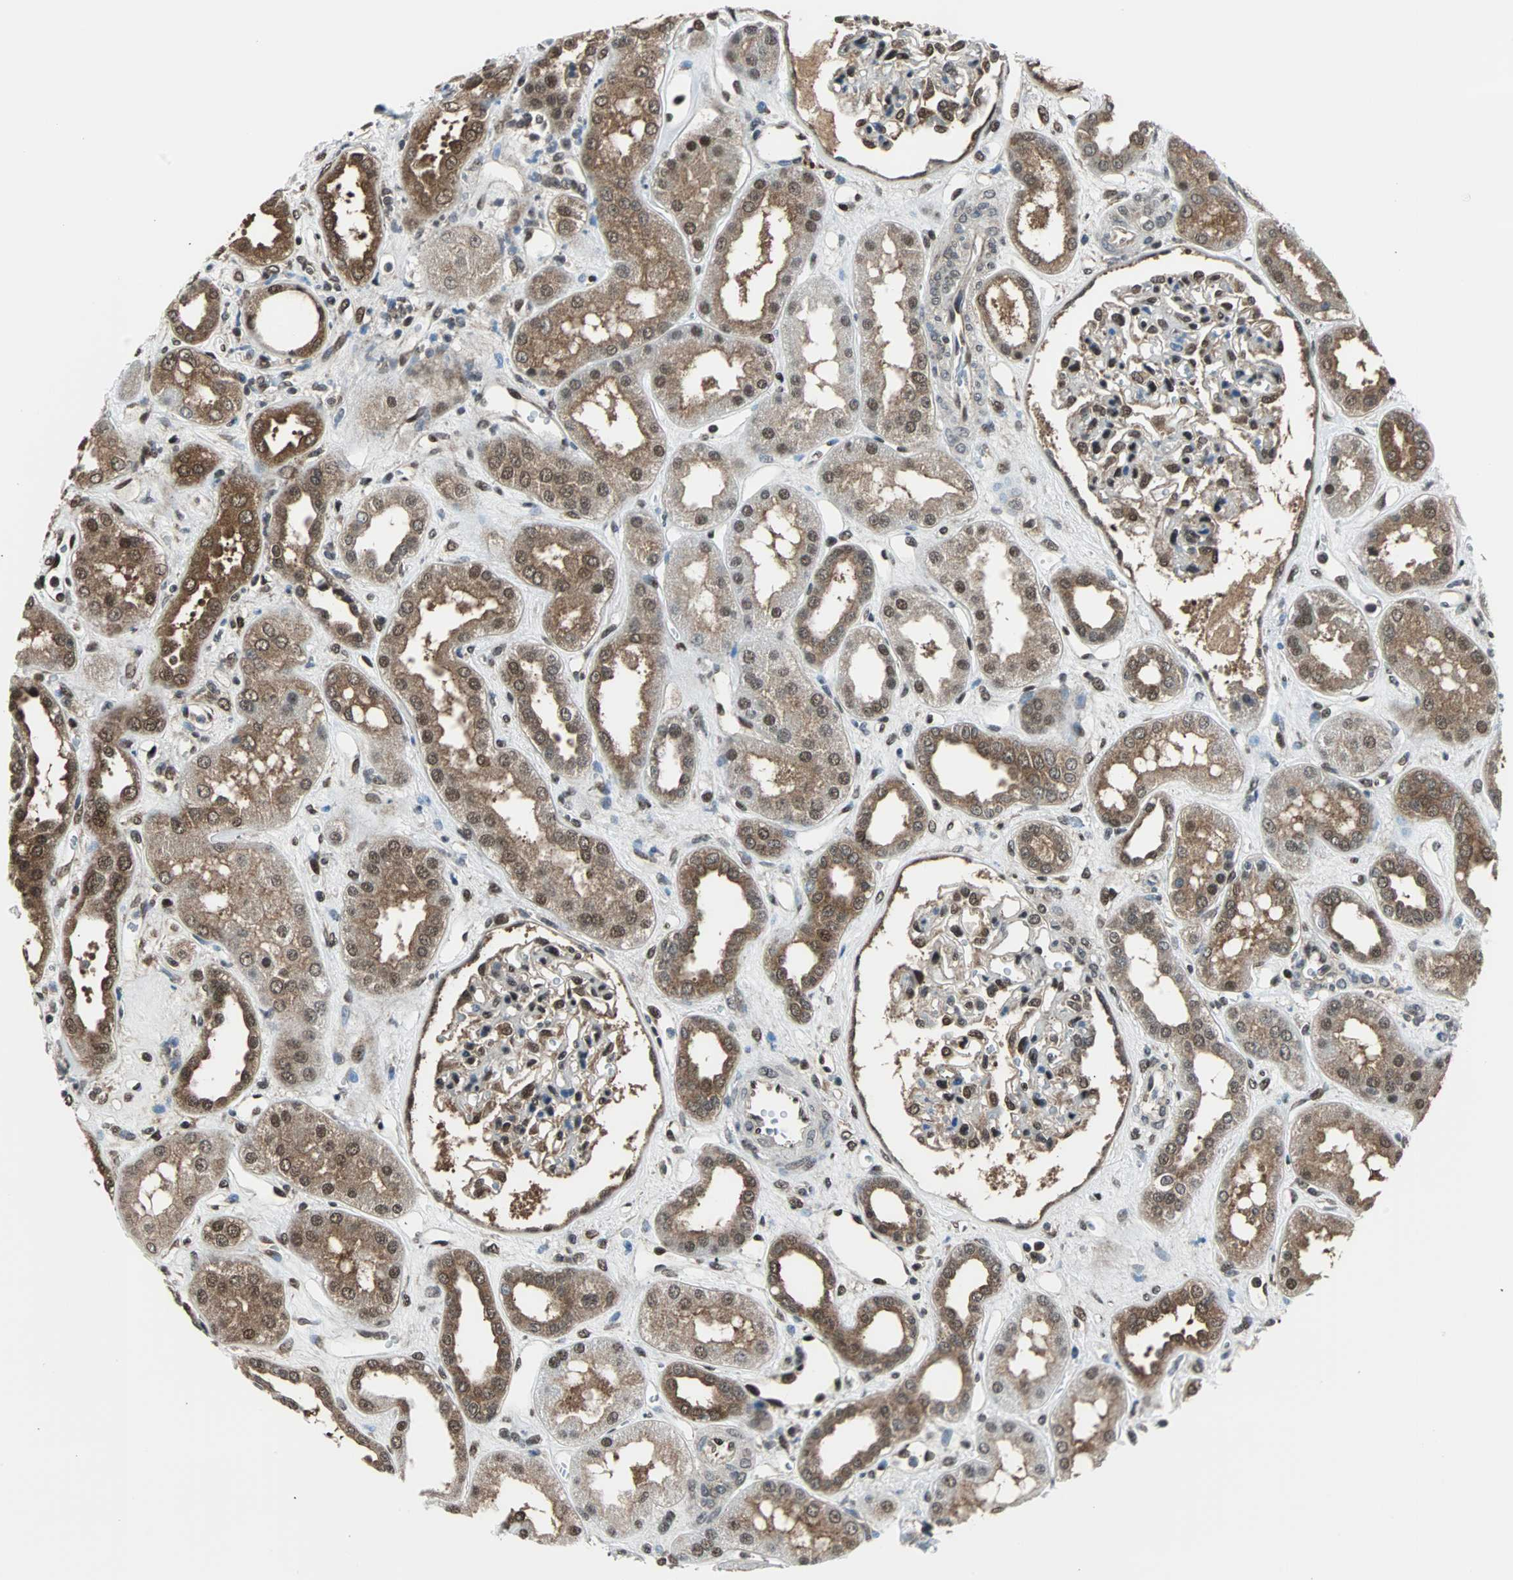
{"staining": {"intensity": "moderate", "quantity": ">75%", "location": "cytoplasmic/membranous,nuclear"}, "tissue": "kidney", "cell_type": "Cells in glomeruli", "image_type": "normal", "snomed": [{"axis": "morphology", "description": "Normal tissue, NOS"}, {"axis": "topography", "description": "Kidney"}], "caption": "IHC micrograph of unremarkable kidney stained for a protein (brown), which demonstrates medium levels of moderate cytoplasmic/membranous,nuclear expression in about >75% of cells in glomeruli.", "gene": "VCP", "patient": {"sex": "male", "age": 59}}